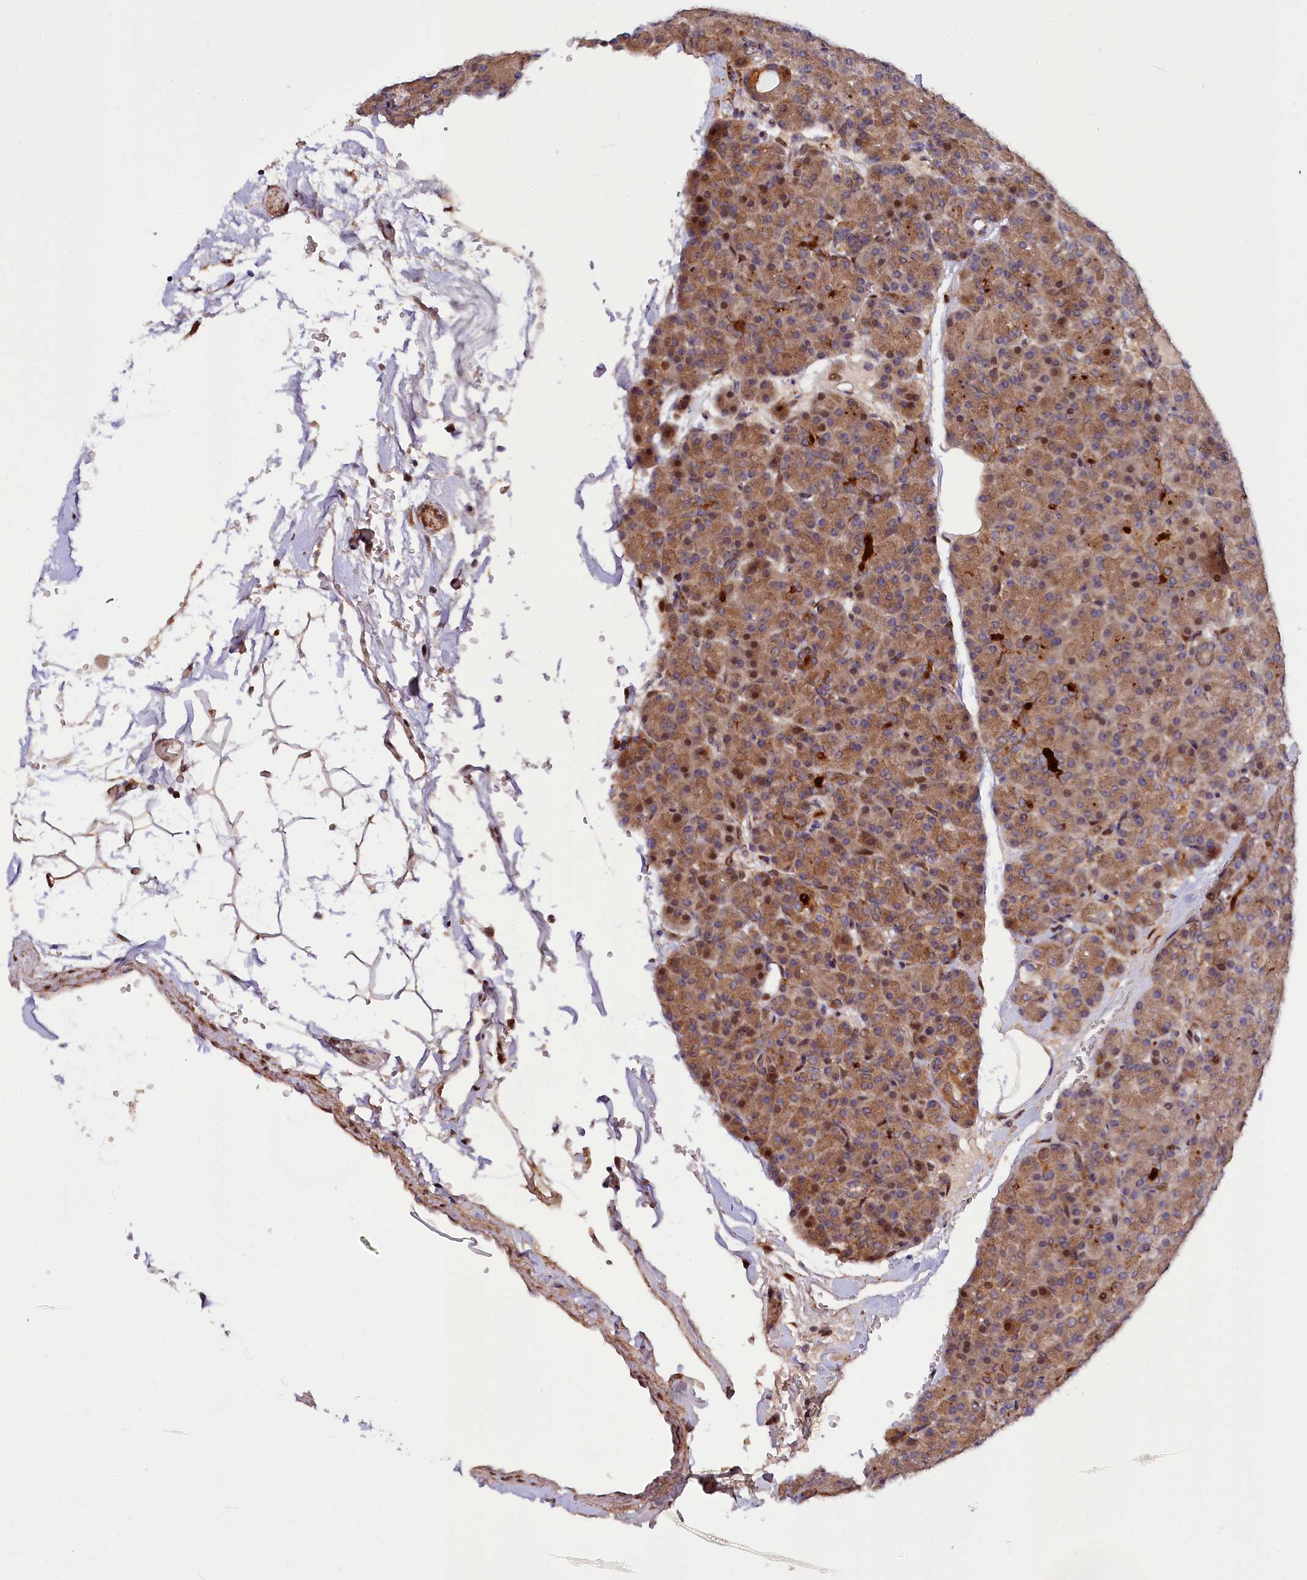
{"staining": {"intensity": "strong", "quantity": ">75%", "location": "cytoplasmic/membranous,nuclear"}, "tissue": "pancreas", "cell_type": "Exocrine glandular cells", "image_type": "normal", "snomed": [{"axis": "morphology", "description": "Normal tissue, NOS"}, {"axis": "topography", "description": "Pancreas"}], "caption": "Pancreas stained for a protein (brown) shows strong cytoplasmic/membranous,nuclear positive positivity in about >75% of exocrine glandular cells.", "gene": "PDZRN3", "patient": {"sex": "female", "age": 43}}